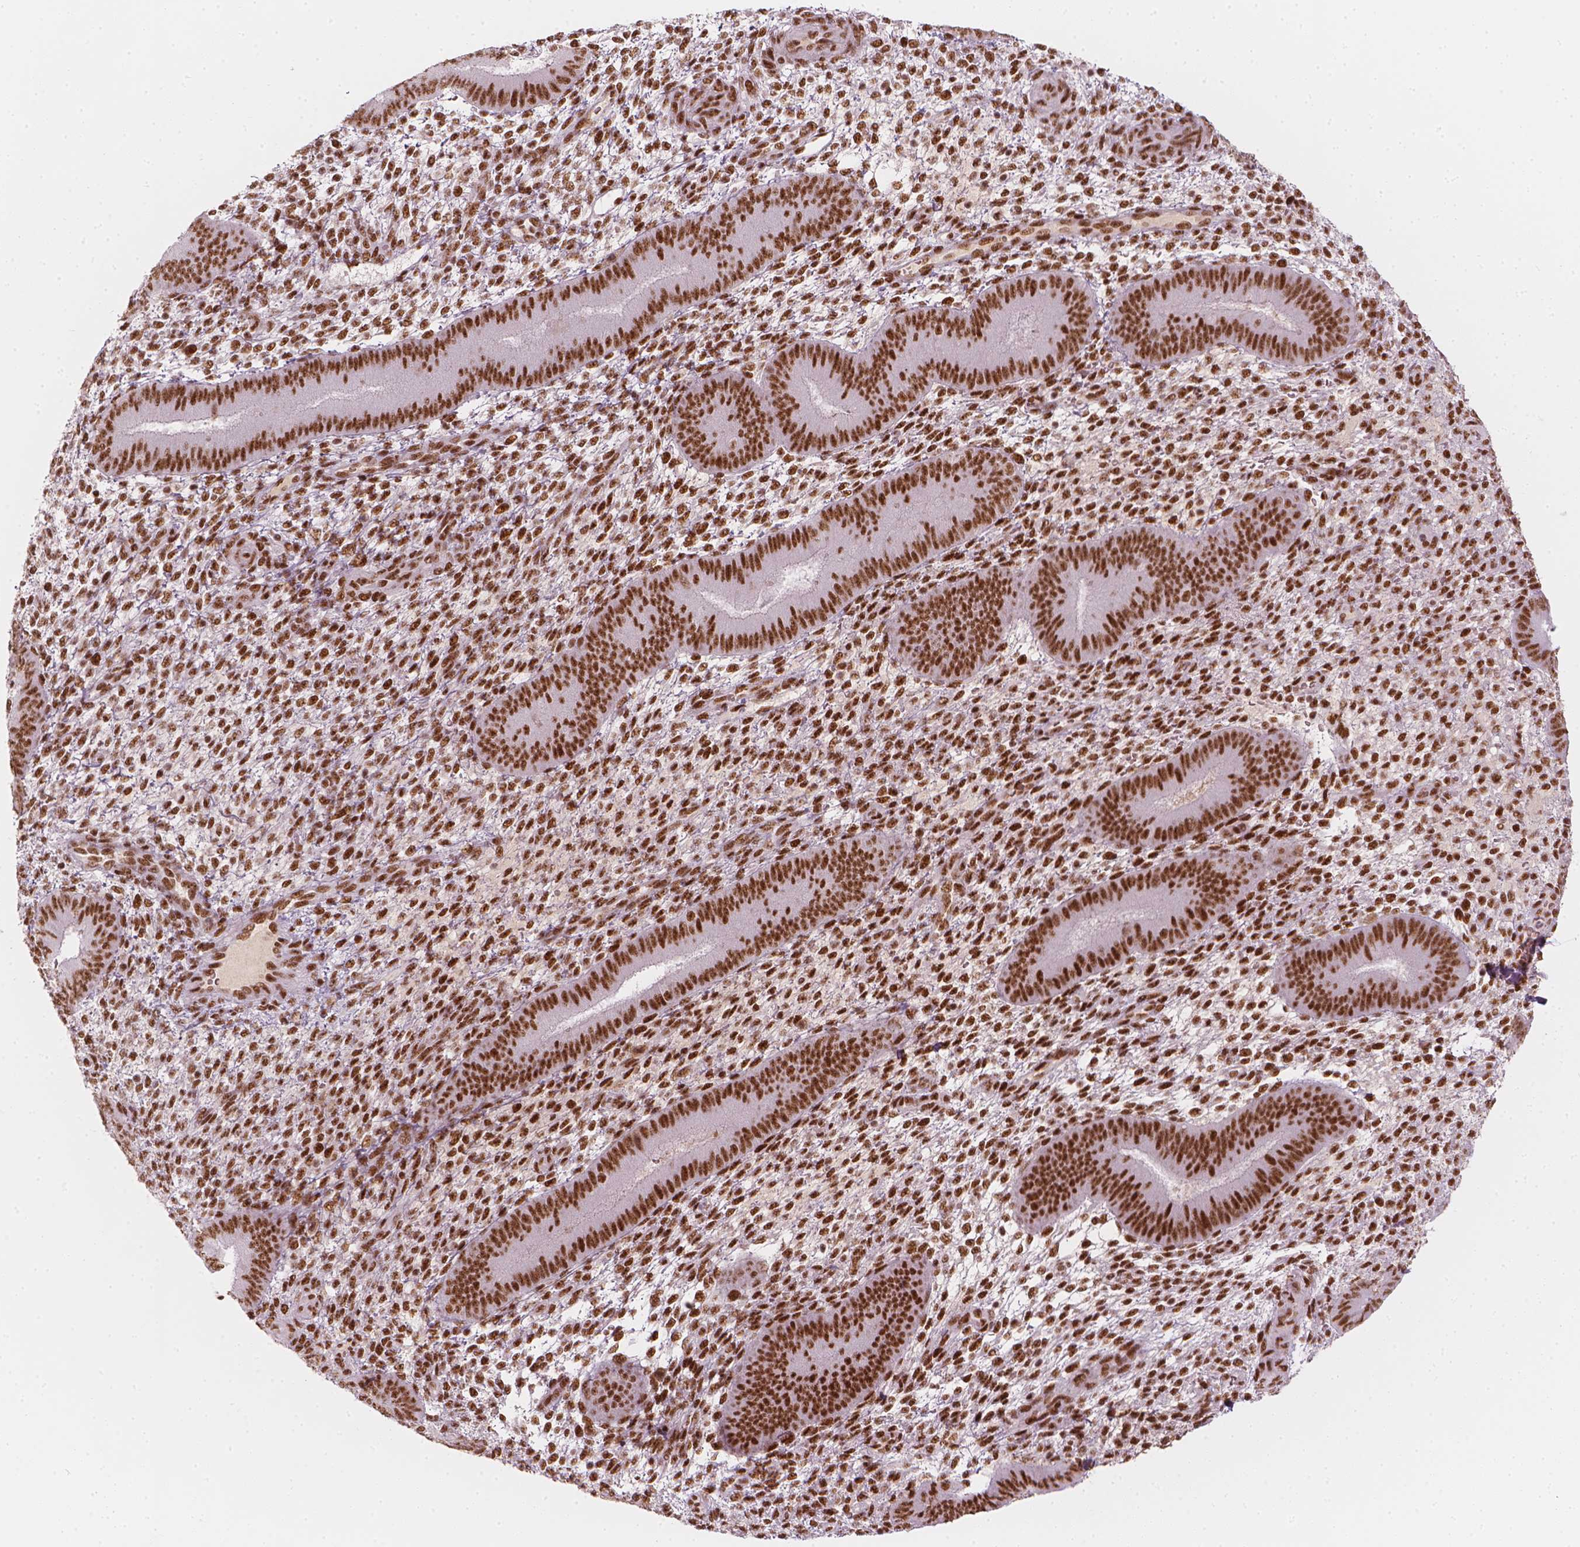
{"staining": {"intensity": "moderate", "quantity": ">75%", "location": "nuclear"}, "tissue": "endometrium", "cell_type": "Cells in endometrial stroma", "image_type": "normal", "snomed": [{"axis": "morphology", "description": "Normal tissue, NOS"}, {"axis": "topography", "description": "Endometrium"}], "caption": "An IHC image of benign tissue is shown. Protein staining in brown shows moderate nuclear positivity in endometrium within cells in endometrial stroma. Using DAB (brown) and hematoxylin (blue) stains, captured at high magnification using brightfield microscopy.", "gene": "ELF2", "patient": {"sex": "female", "age": 39}}